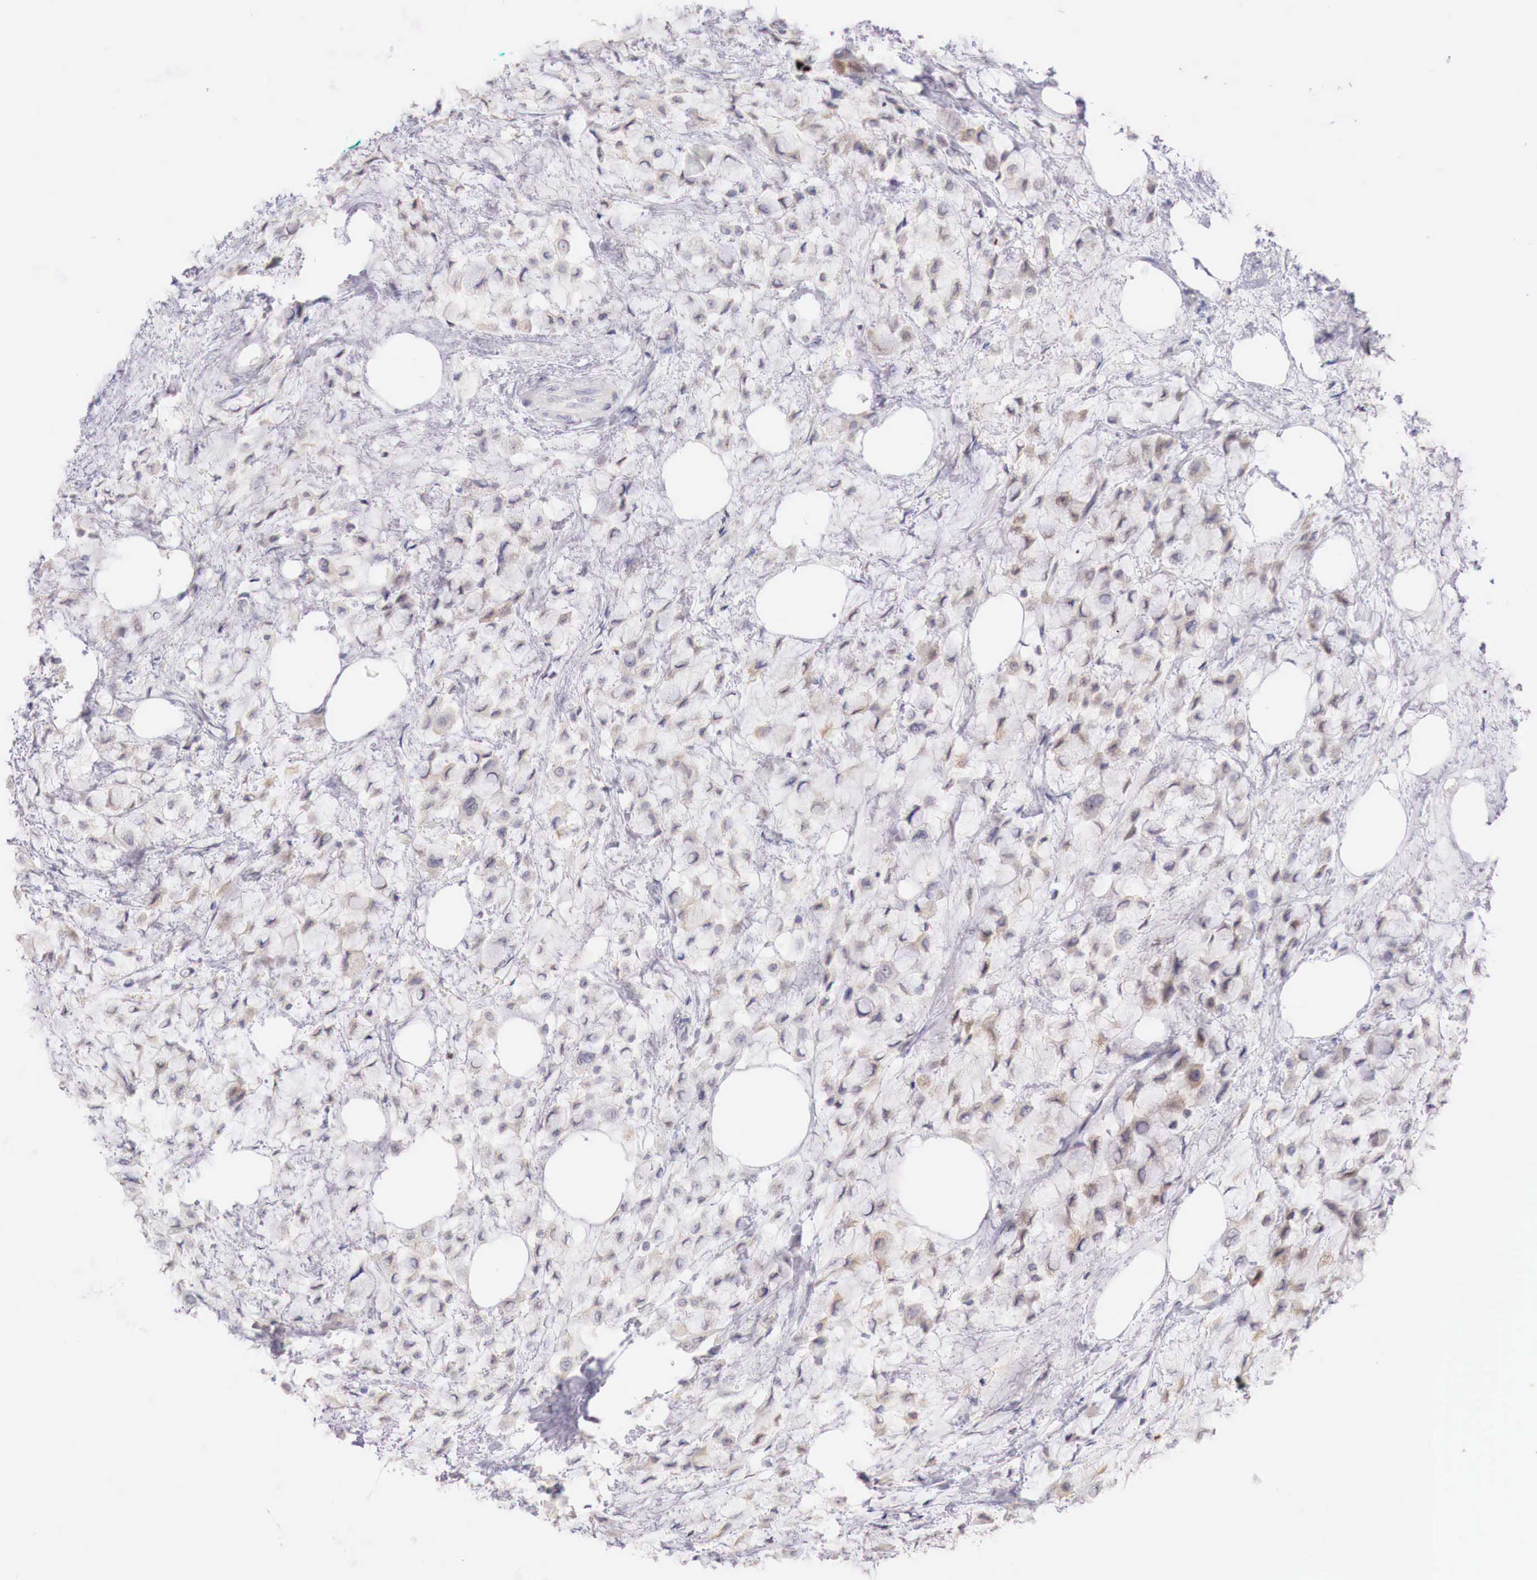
{"staining": {"intensity": "moderate", "quantity": "25%-75%", "location": "cytoplasmic/membranous,nuclear"}, "tissue": "breast cancer", "cell_type": "Tumor cells", "image_type": "cancer", "snomed": [{"axis": "morphology", "description": "Lobular carcinoma"}, {"axis": "topography", "description": "Breast"}], "caption": "Immunohistochemical staining of human breast cancer displays medium levels of moderate cytoplasmic/membranous and nuclear protein staining in about 25%-75% of tumor cells. (DAB (3,3'-diaminobenzidine) = brown stain, brightfield microscopy at high magnification).", "gene": "ITIH6", "patient": {"sex": "female", "age": 85}}